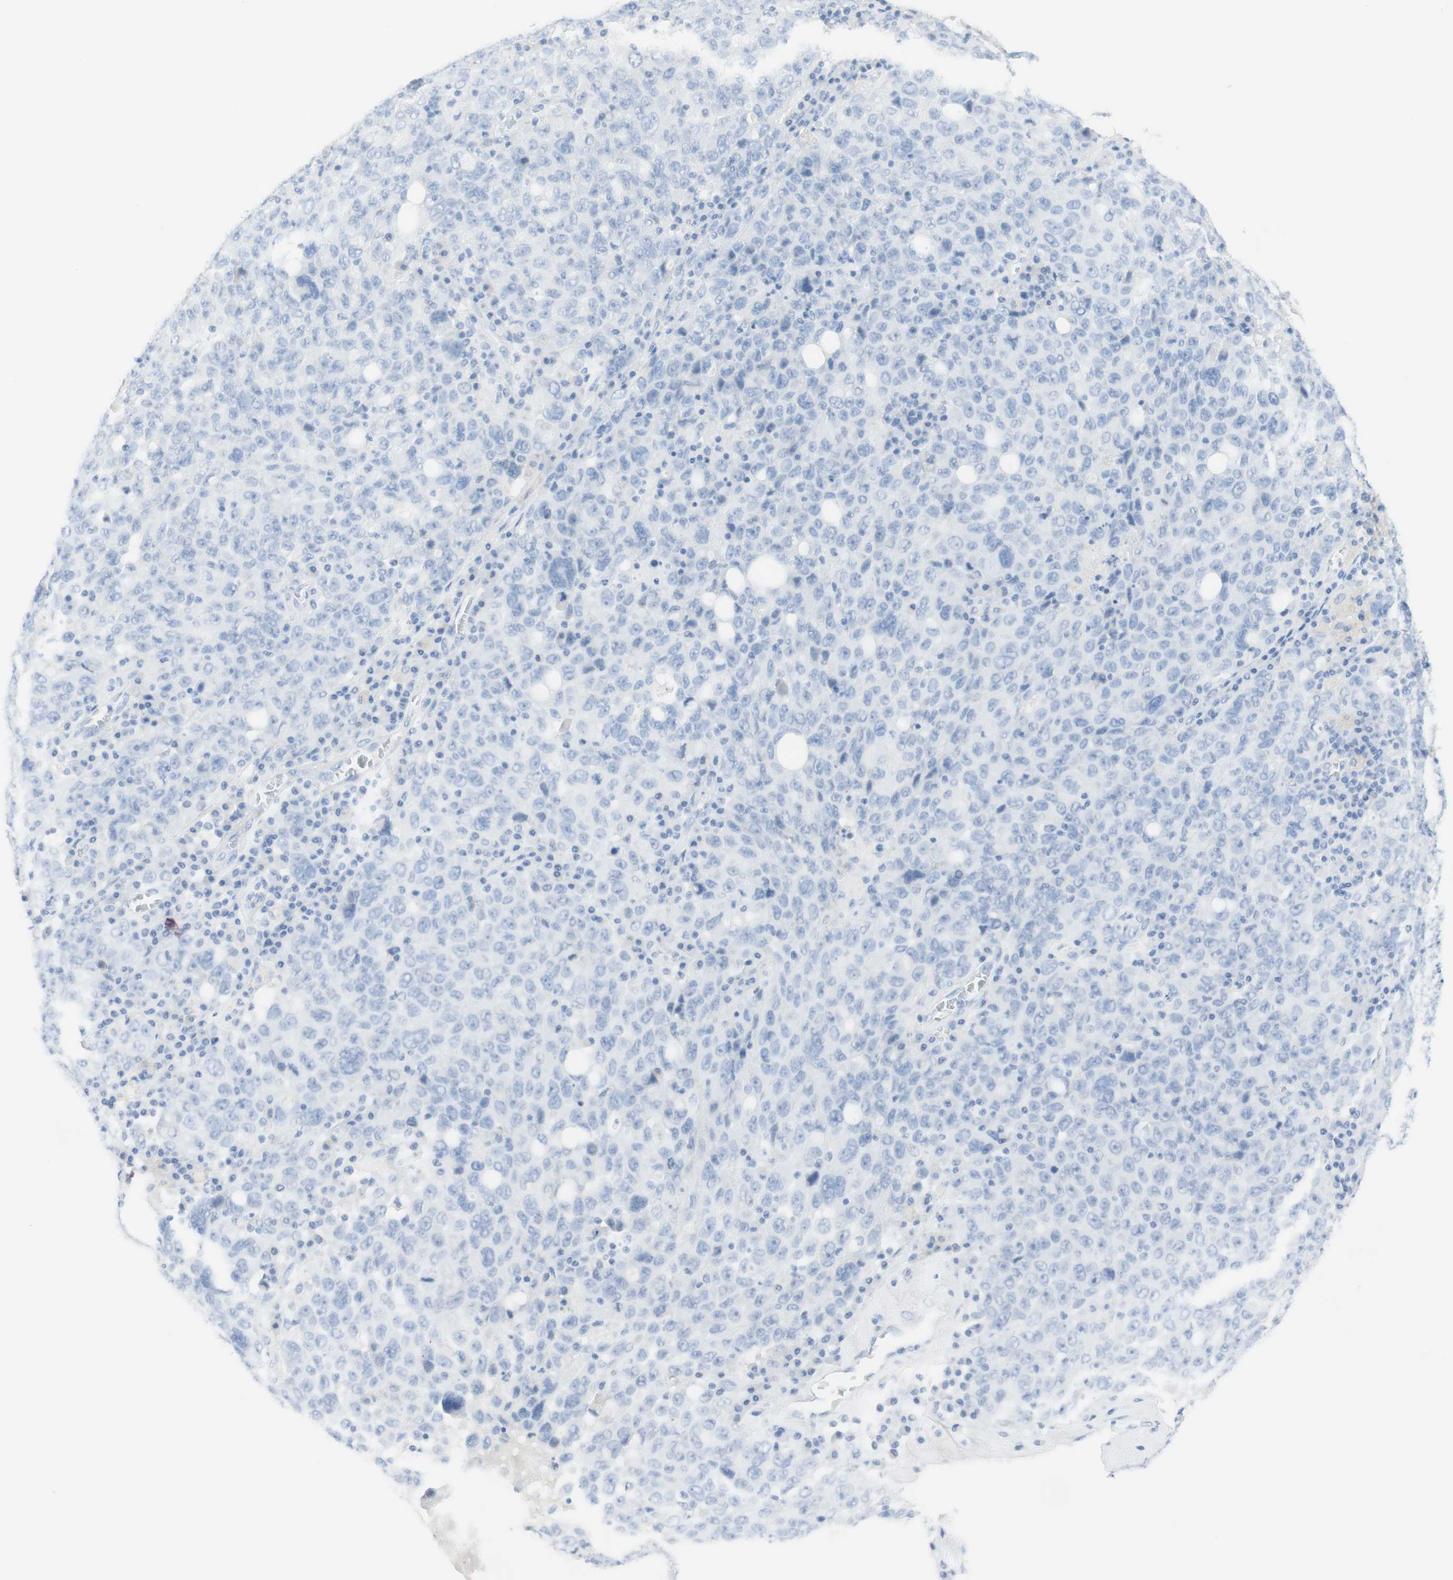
{"staining": {"intensity": "negative", "quantity": "none", "location": "none"}, "tissue": "ovarian cancer", "cell_type": "Tumor cells", "image_type": "cancer", "snomed": [{"axis": "morphology", "description": "Carcinoma, endometroid"}, {"axis": "topography", "description": "Ovary"}], "caption": "Human ovarian cancer (endometroid carcinoma) stained for a protein using immunohistochemistry (IHC) demonstrates no expression in tumor cells.", "gene": "TPO", "patient": {"sex": "female", "age": 62}}